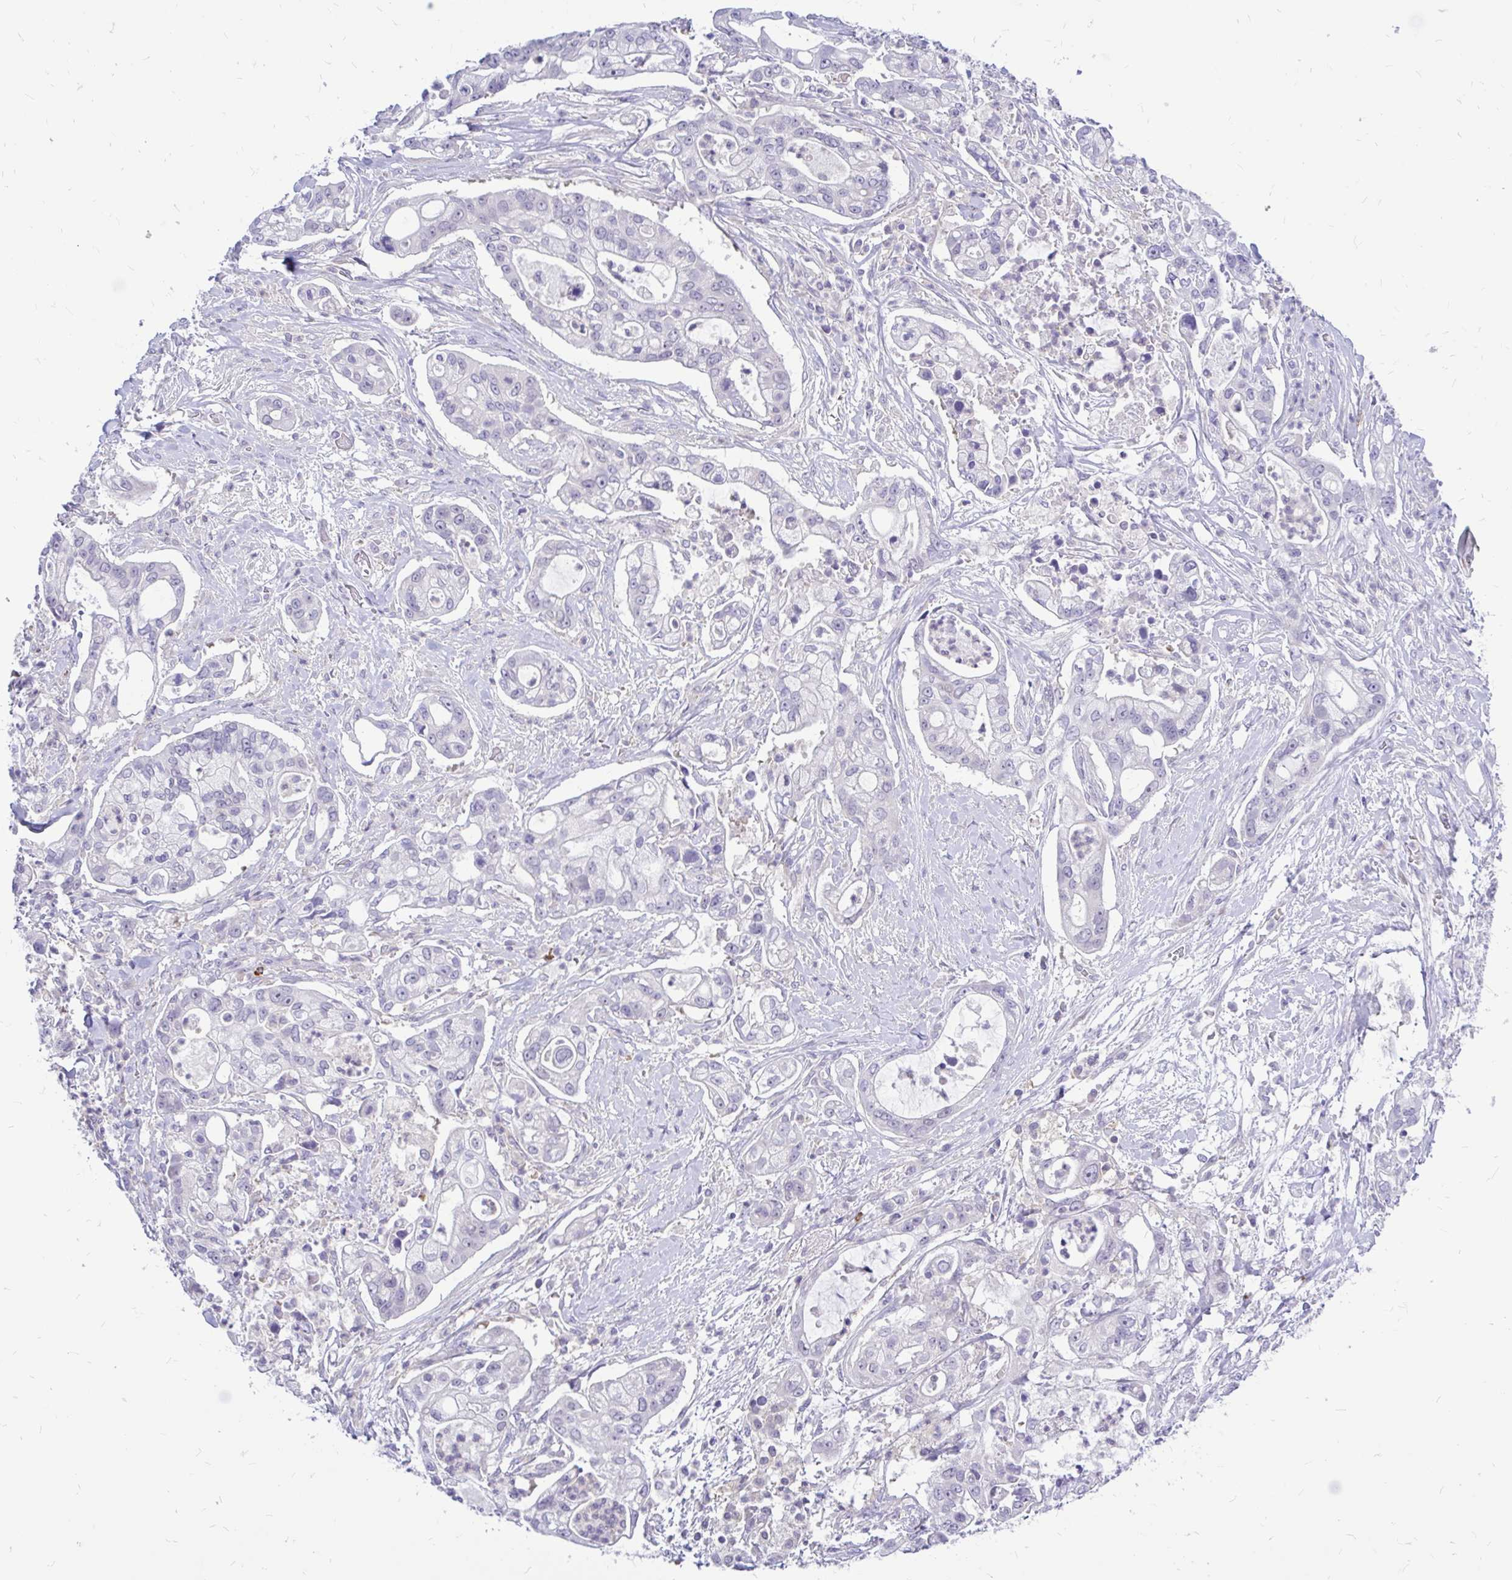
{"staining": {"intensity": "negative", "quantity": "none", "location": "none"}, "tissue": "pancreatic cancer", "cell_type": "Tumor cells", "image_type": "cancer", "snomed": [{"axis": "morphology", "description": "Adenocarcinoma, NOS"}, {"axis": "topography", "description": "Pancreas"}], "caption": "DAB (3,3'-diaminobenzidine) immunohistochemical staining of pancreatic adenocarcinoma displays no significant expression in tumor cells. (DAB (3,3'-diaminobenzidine) immunohistochemistry with hematoxylin counter stain).", "gene": "MAP1LC3A", "patient": {"sex": "female", "age": 69}}